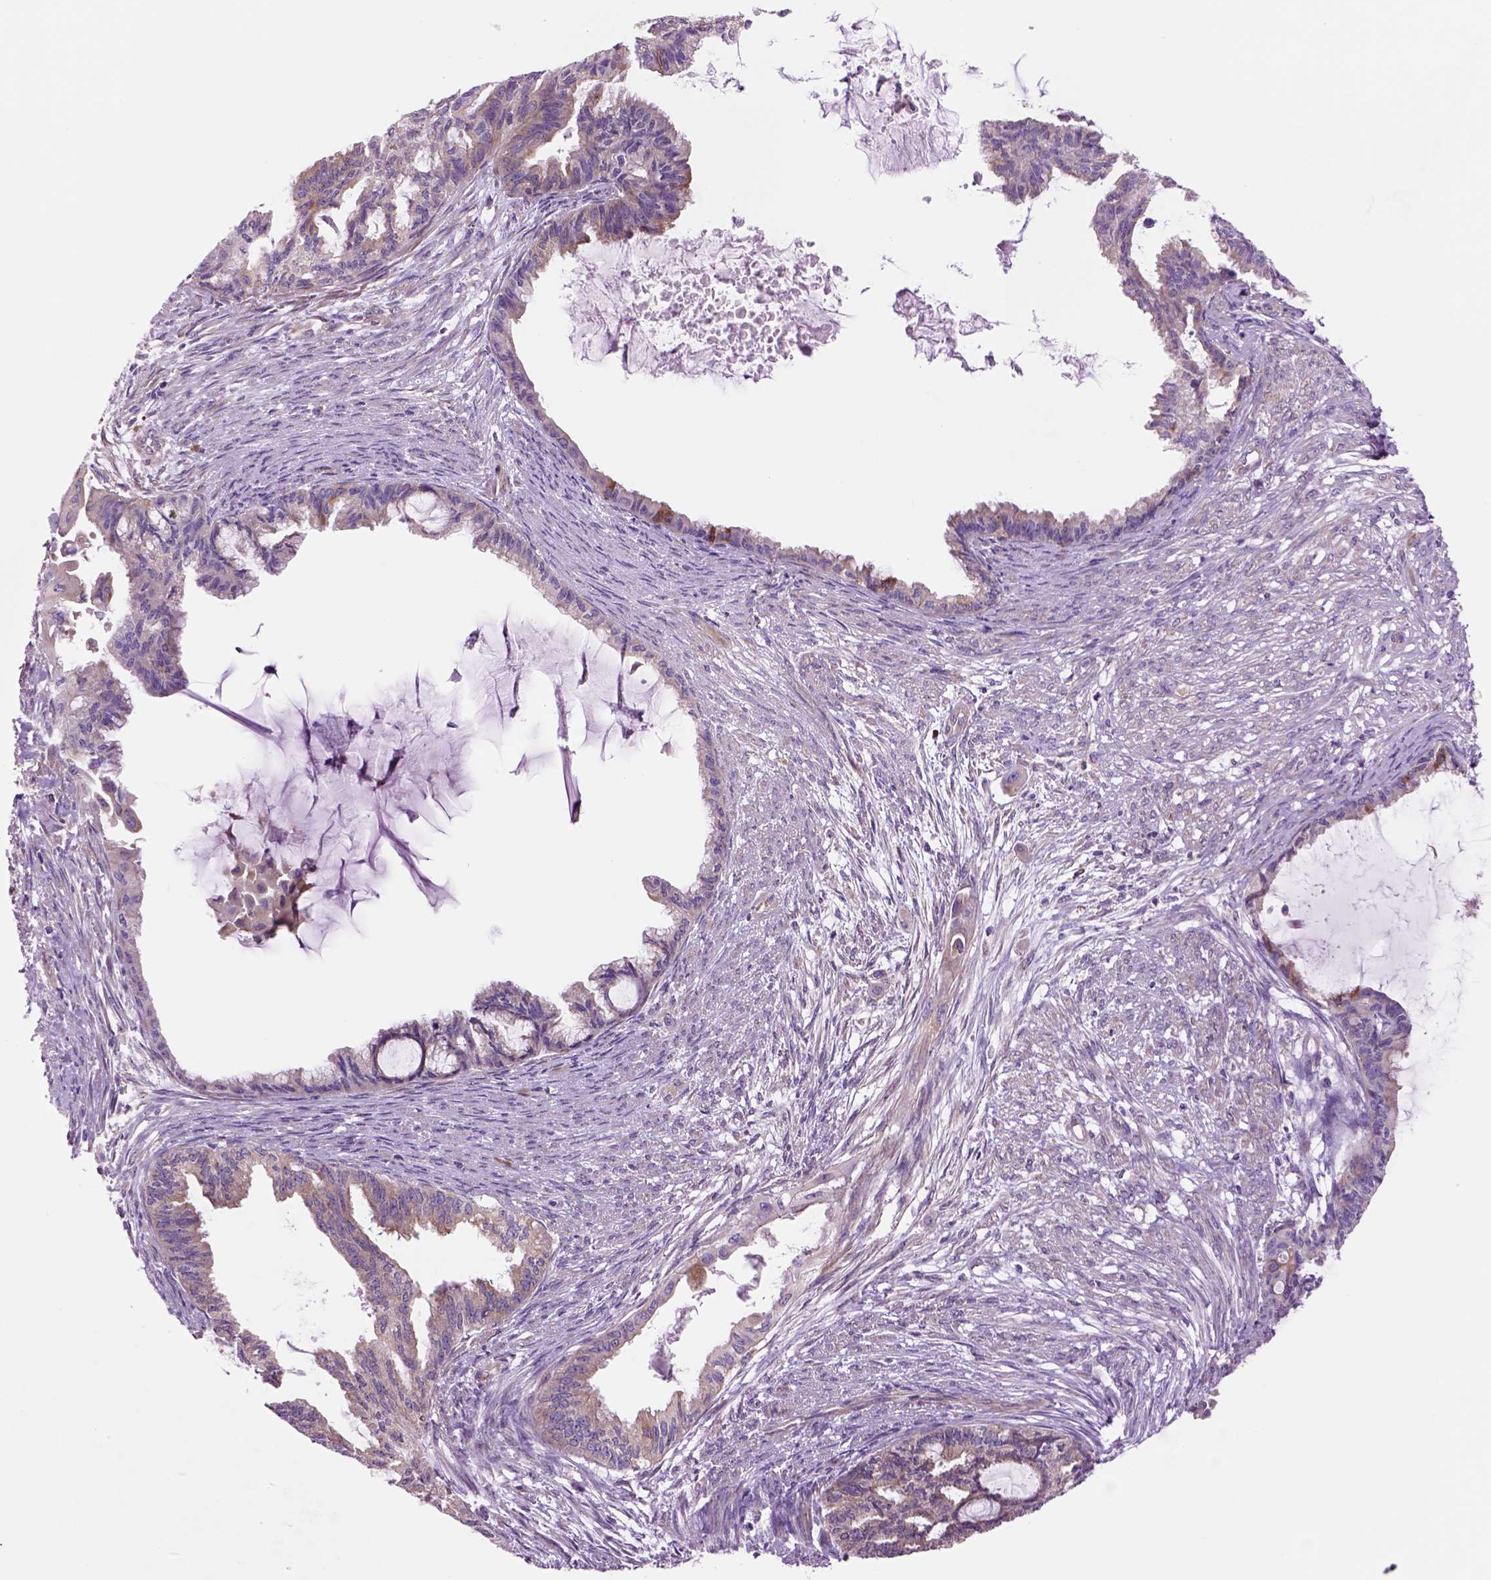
{"staining": {"intensity": "moderate", "quantity": "<25%", "location": "cytoplasmic/membranous"}, "tissue": "endometrial cancer", "cell_type": "Tumor cells", "image_type": "cancer", "snomed": [{"axis": "morphology", "description": "Adenocarcinoma, NOS"}, {"axis": "topography", "description": "Endometrium"}], "caption": "The histopathology image displays immunohistochemical staining of endometrial cancer. There is moderate cytoplasmic/membranous expression is identified in about <25% of tumor cells.", "gene": "PIAS3", "patient": {"sex": "female", "age": 86}}